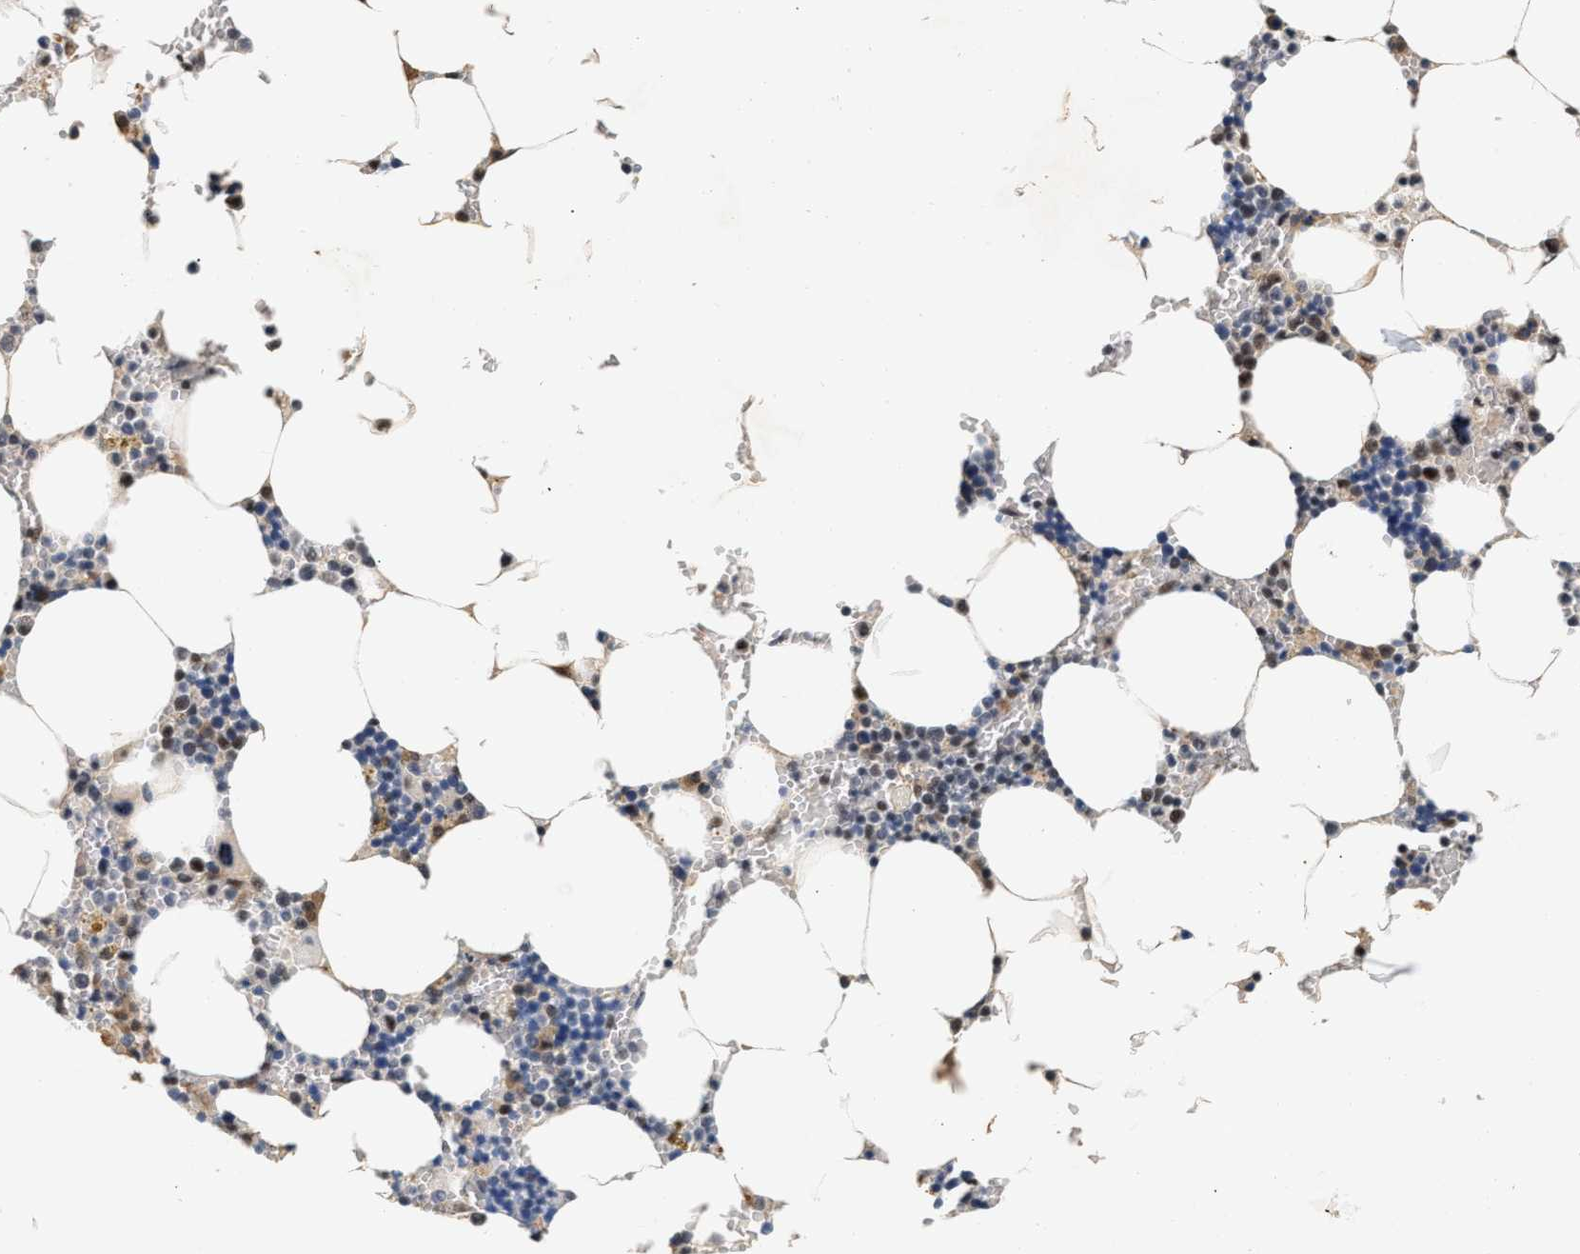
{"staining": {"intensity": "moderate", "quantity": "25%-75%", "location": "cytoplasmic/membranous,nuclear"}, "tissue": "bone marrow", "cell_type": "Hematopoietic cells", "image_type": "normal", "snomed": [{"axis": "morphology", "description": "Normal tissue, NOS"}, {"axis": "topography", "description": "Bone marrow"}], "caption": "The image reveals staining of benign bone marrow, revealing moderate cytoplasmic/membranous,nuclear protein staining (brown color) within hematopoietic cells.", "gene": "THOC1", "patient": {"sex": "male", "age": 70}}